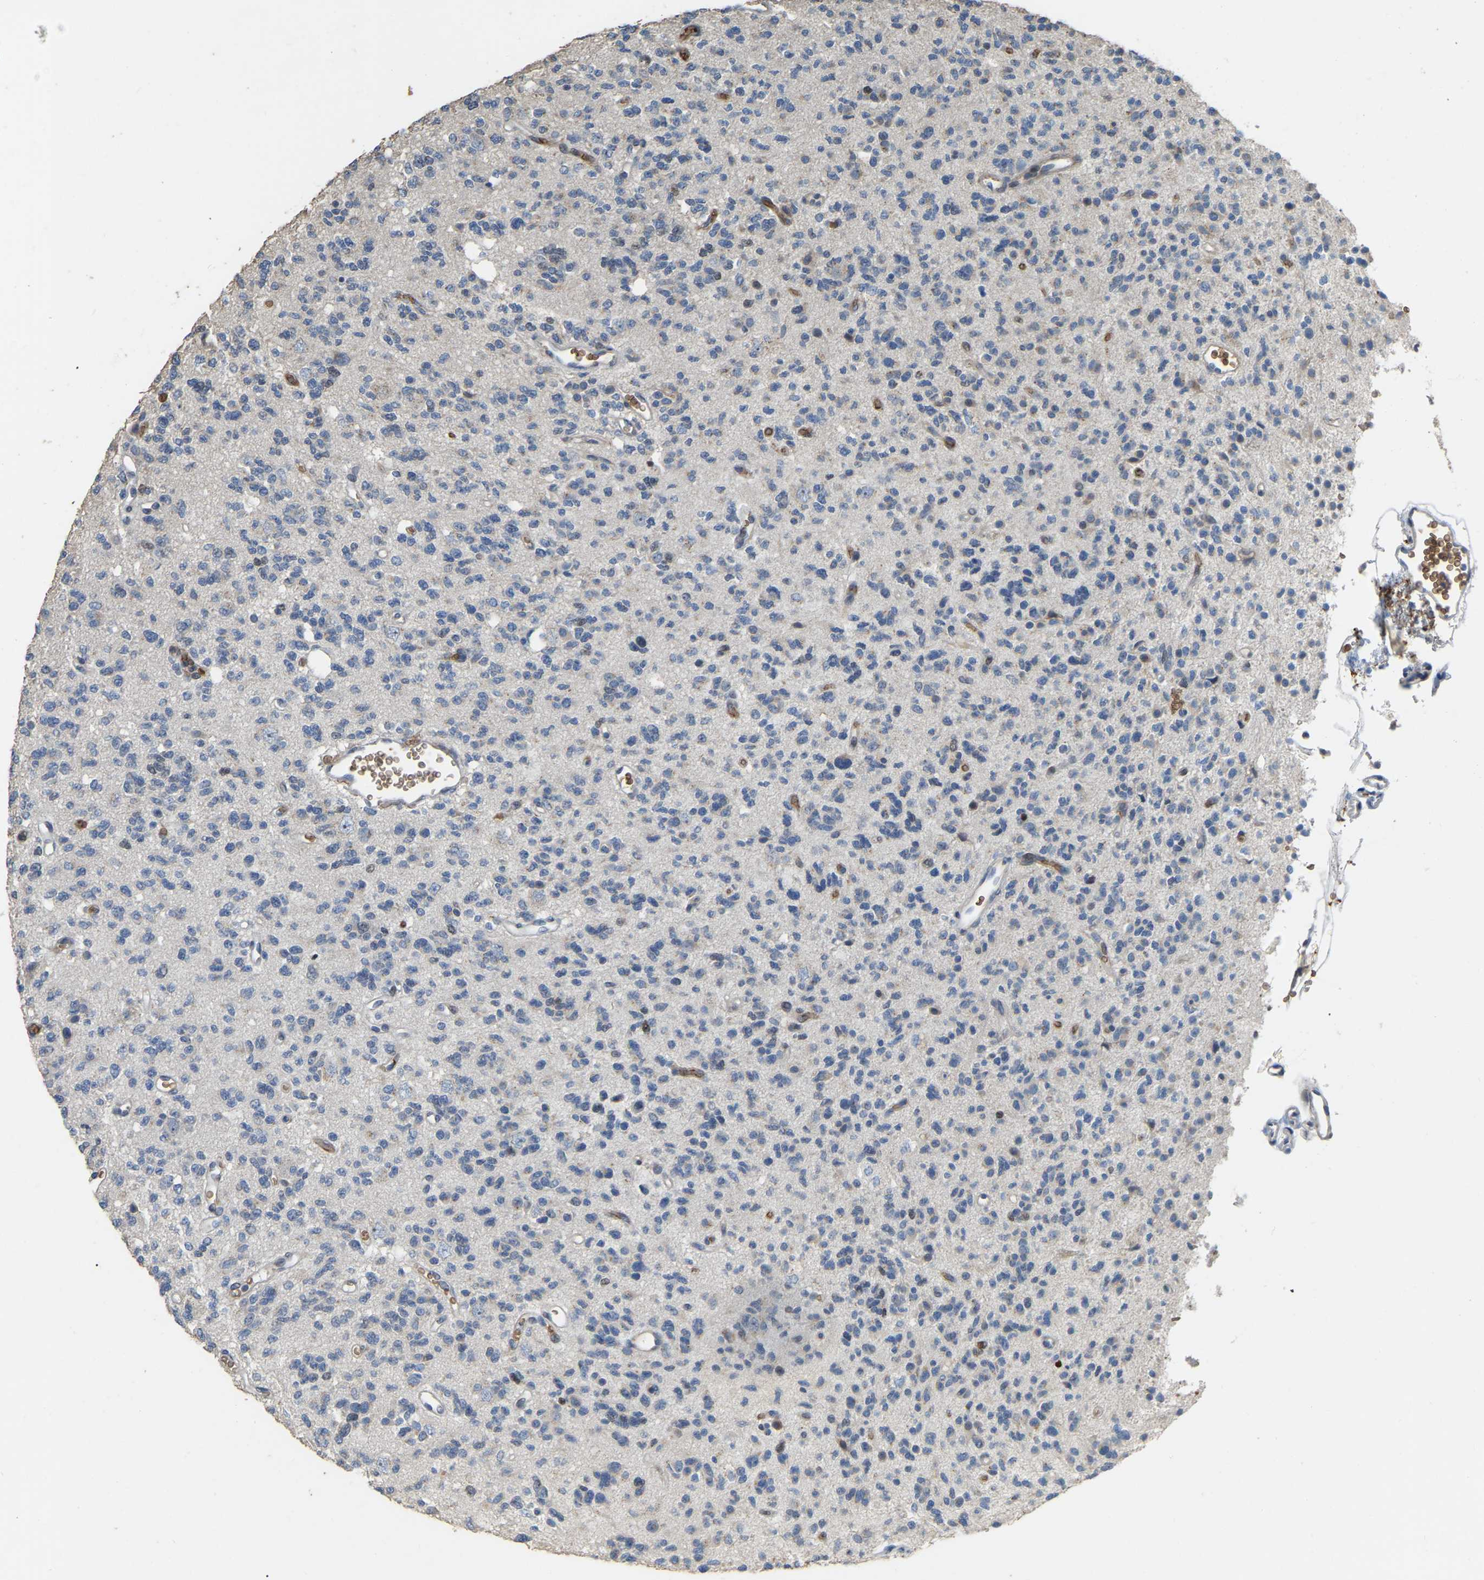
{"staining": {"intensity": "negative", "quantity": "none", "location": "none"}, "tissue": "glioma", "cell_type": "Tumor cells", "image_type": "cancer", "snomed": [{"axis": "morphology", "description": "Glioma, malignant, Low grade"}, {"axis": "topography", "description": "Brain"}], "caption": "DAB immunohistochemical staining of human malignant low-grade glioma demonstrates no significant staining in tumor cells.", "gene": "CFAP298", "patient": {"sex": "male", "age": 38}}